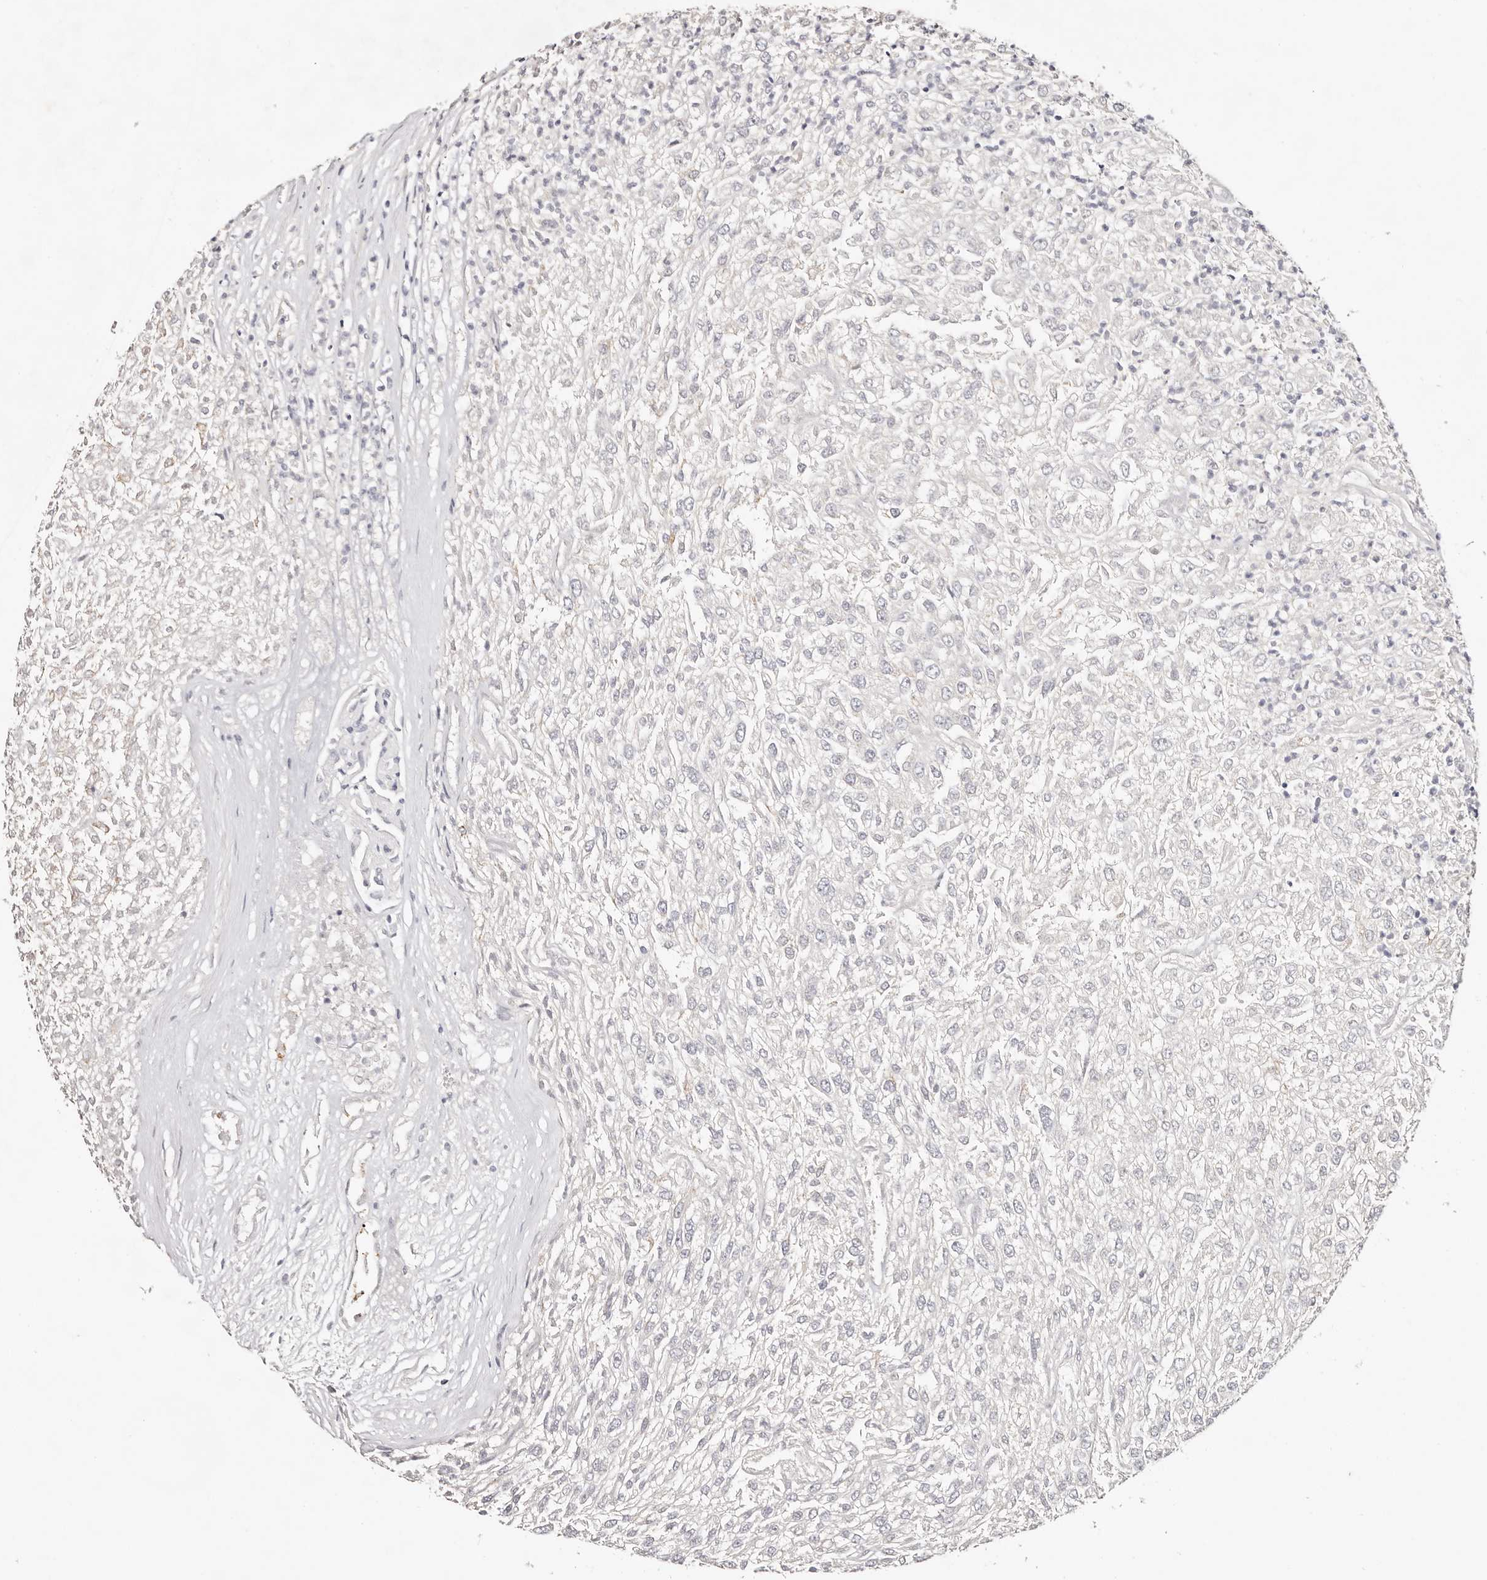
{"staining": {"intensity": "negative", "quantity": "none", "location": "none"}, "tissue": "renal cancer", "cell_type": "Tumor cells", "image_type": "cancer", "snomed": [{"axis": "morphology", "description": "Adenocarcinoma, NOS"}, {"axis": "topography", "description": "Kidney"}], "caption": "Immunohistochemistry histopathology image of human renal adenocarcinoma stained for a protein (brown), which displays no staining in tumor cells. The staining was performed using DAB to visualize the protein expression in brown, while the nuclei were stained in blue with hematoxylin (Magnification: 20x).", "gene": "IQGAP3", "patient": {"sex": "female", "age": 54}}